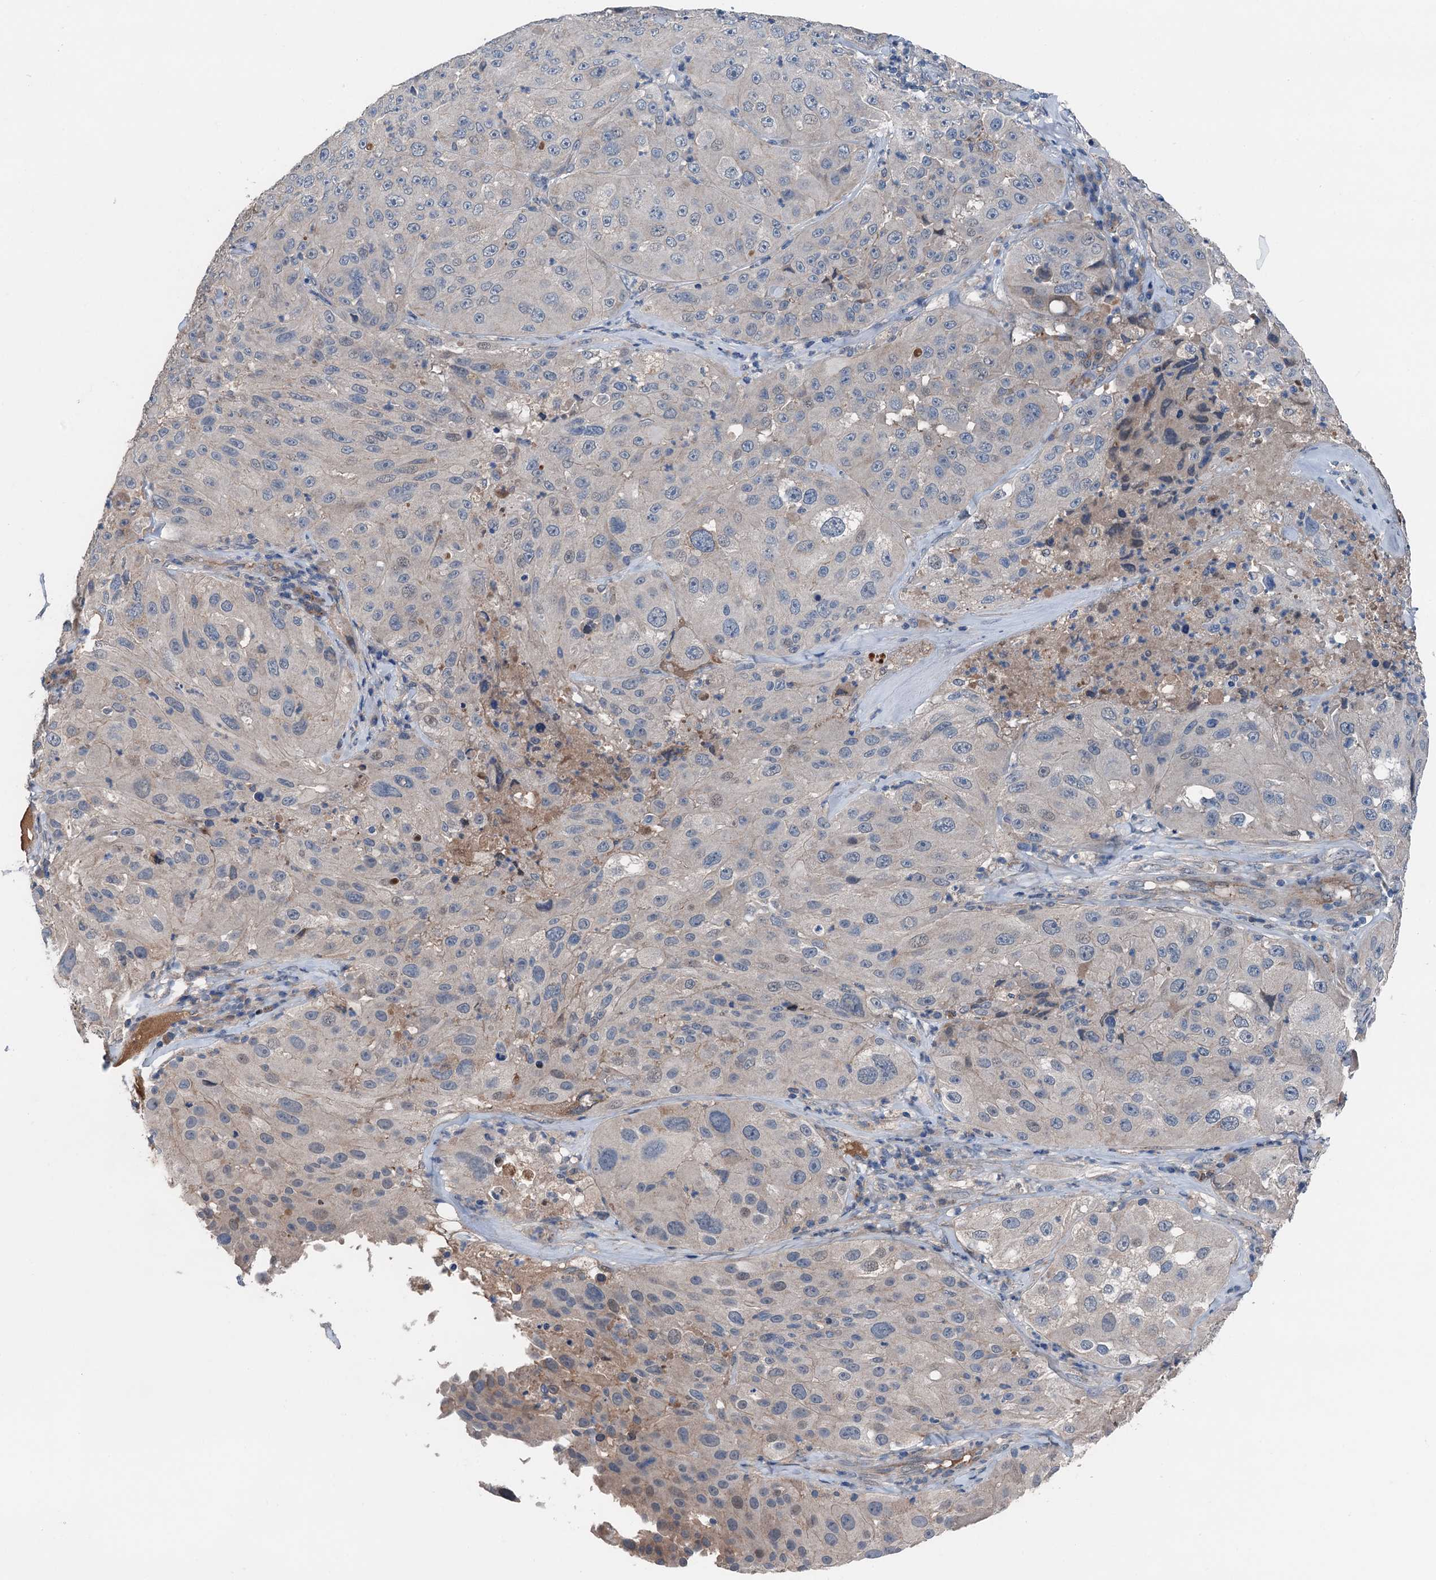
{"staining": {"intensity": "moderate", "quantity": "25%-75%", "location": "cytoplasmic/membranous"}, "tissue": "melanoma", "cell_type": "Tumor cells", "image_type": "cancer", "snomed": [{"axis": "morphology", "description": "Malignant melanoma, Metastatic site"}, {"axis": "topography", "description": "Lymph node"}], "caption": "The histopathology image reveals staining of malignant melanoma (metastatic site), revealing moderate cytoplasmic/membranous protein staining (brown color) within tumor cells. (brown staining indicates protein expression, while blue staining denotes nuclei).", "gene": "SLC2A10", "patient": {"sex": "male", "age": 62}}